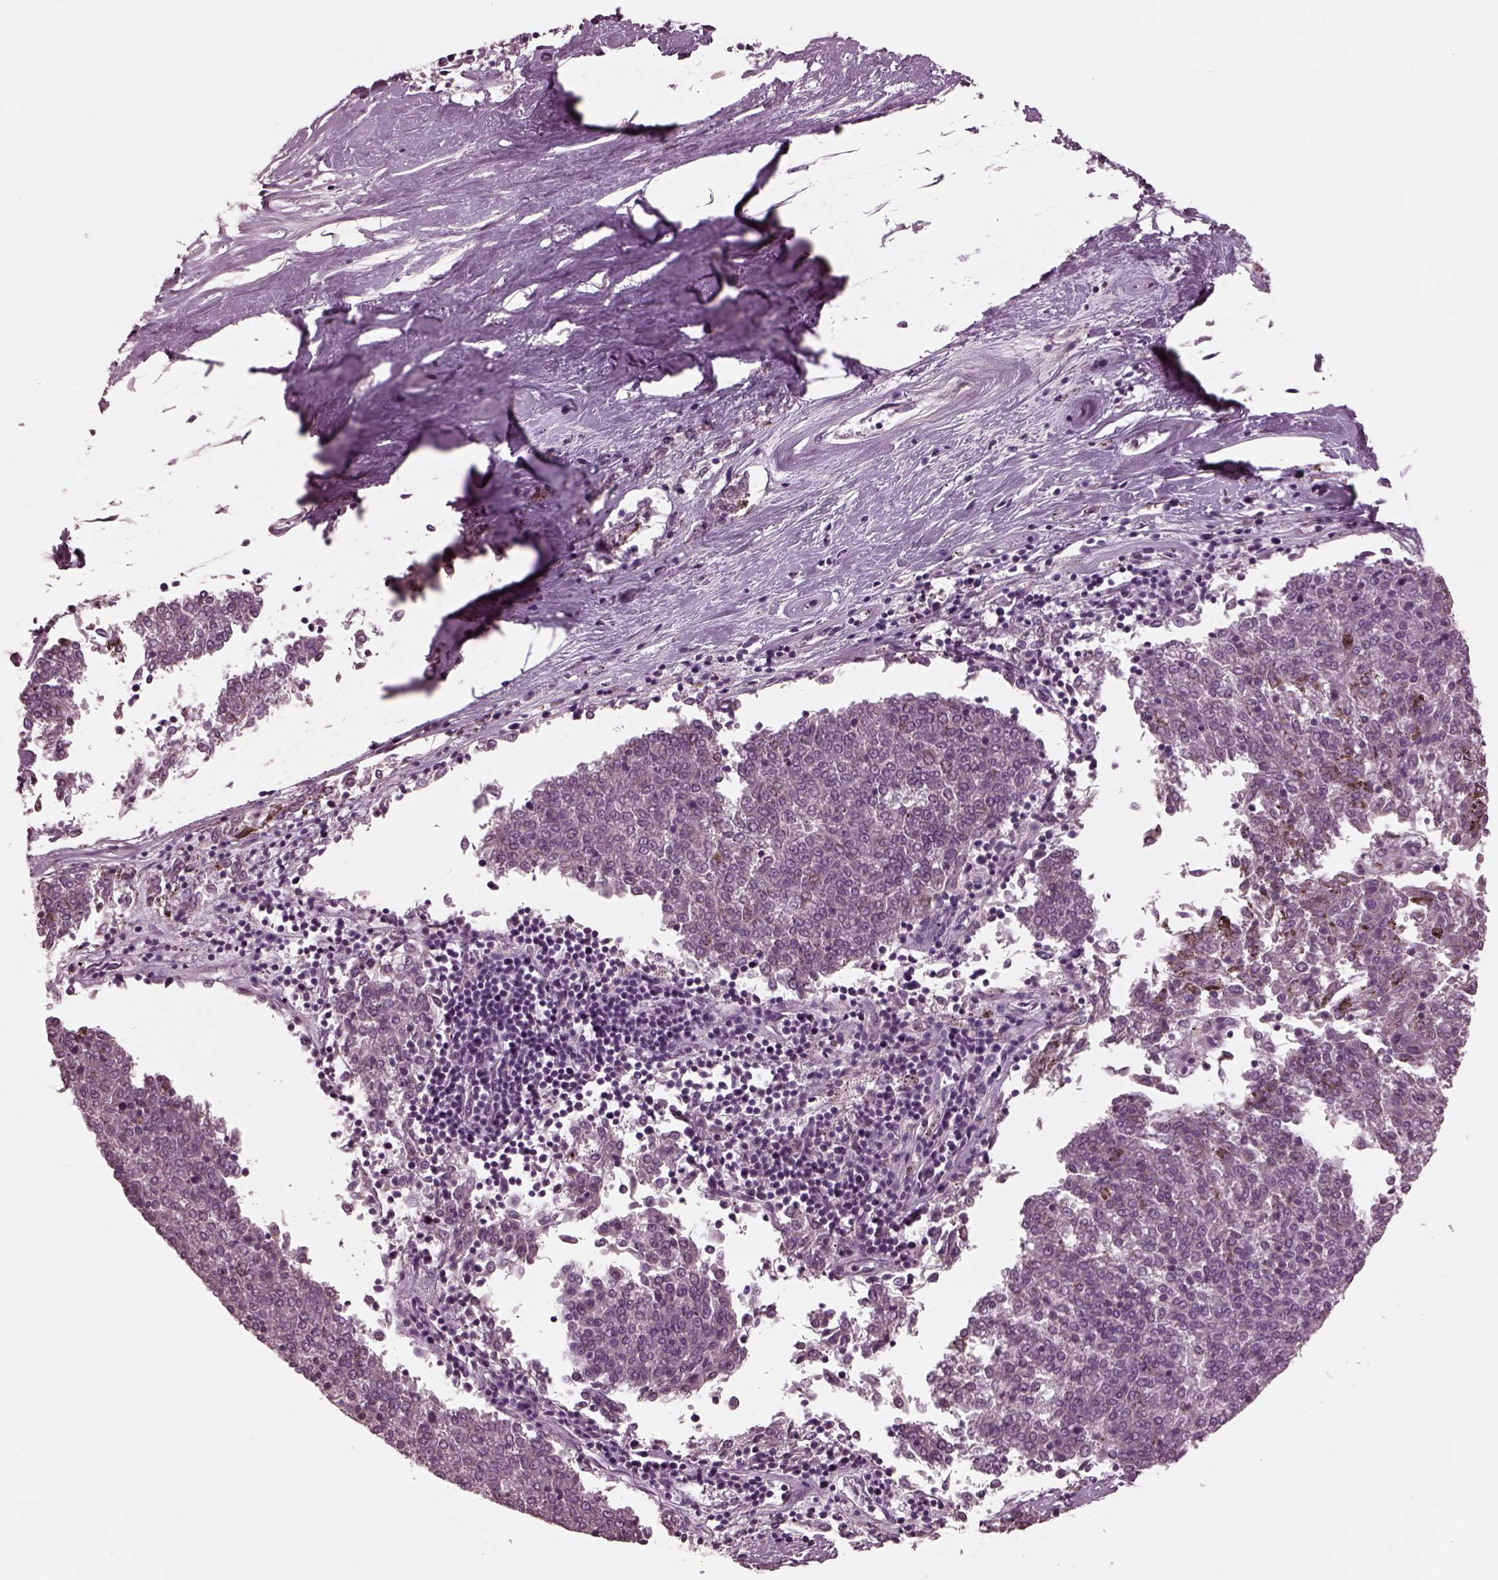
{"staining": {"intensity": "negative", "quantity": "none", "location": "none"}, "tissue": "melanoma", "cell_type": "Tumor cells", "image_type": "cancer", "snomed": [{"axis": "morphology", "description": "Malignant melanoma, NOS"}, {"axis": "topography", "description": "Skin"}], "caption": "This is a histopathology image of immunohistochemistry (IHC) staining of malignant melanoma, which shows no staining in tumor cells.", "gene": "CLCN4", "patient": {"sex": "female", "age": 72}}